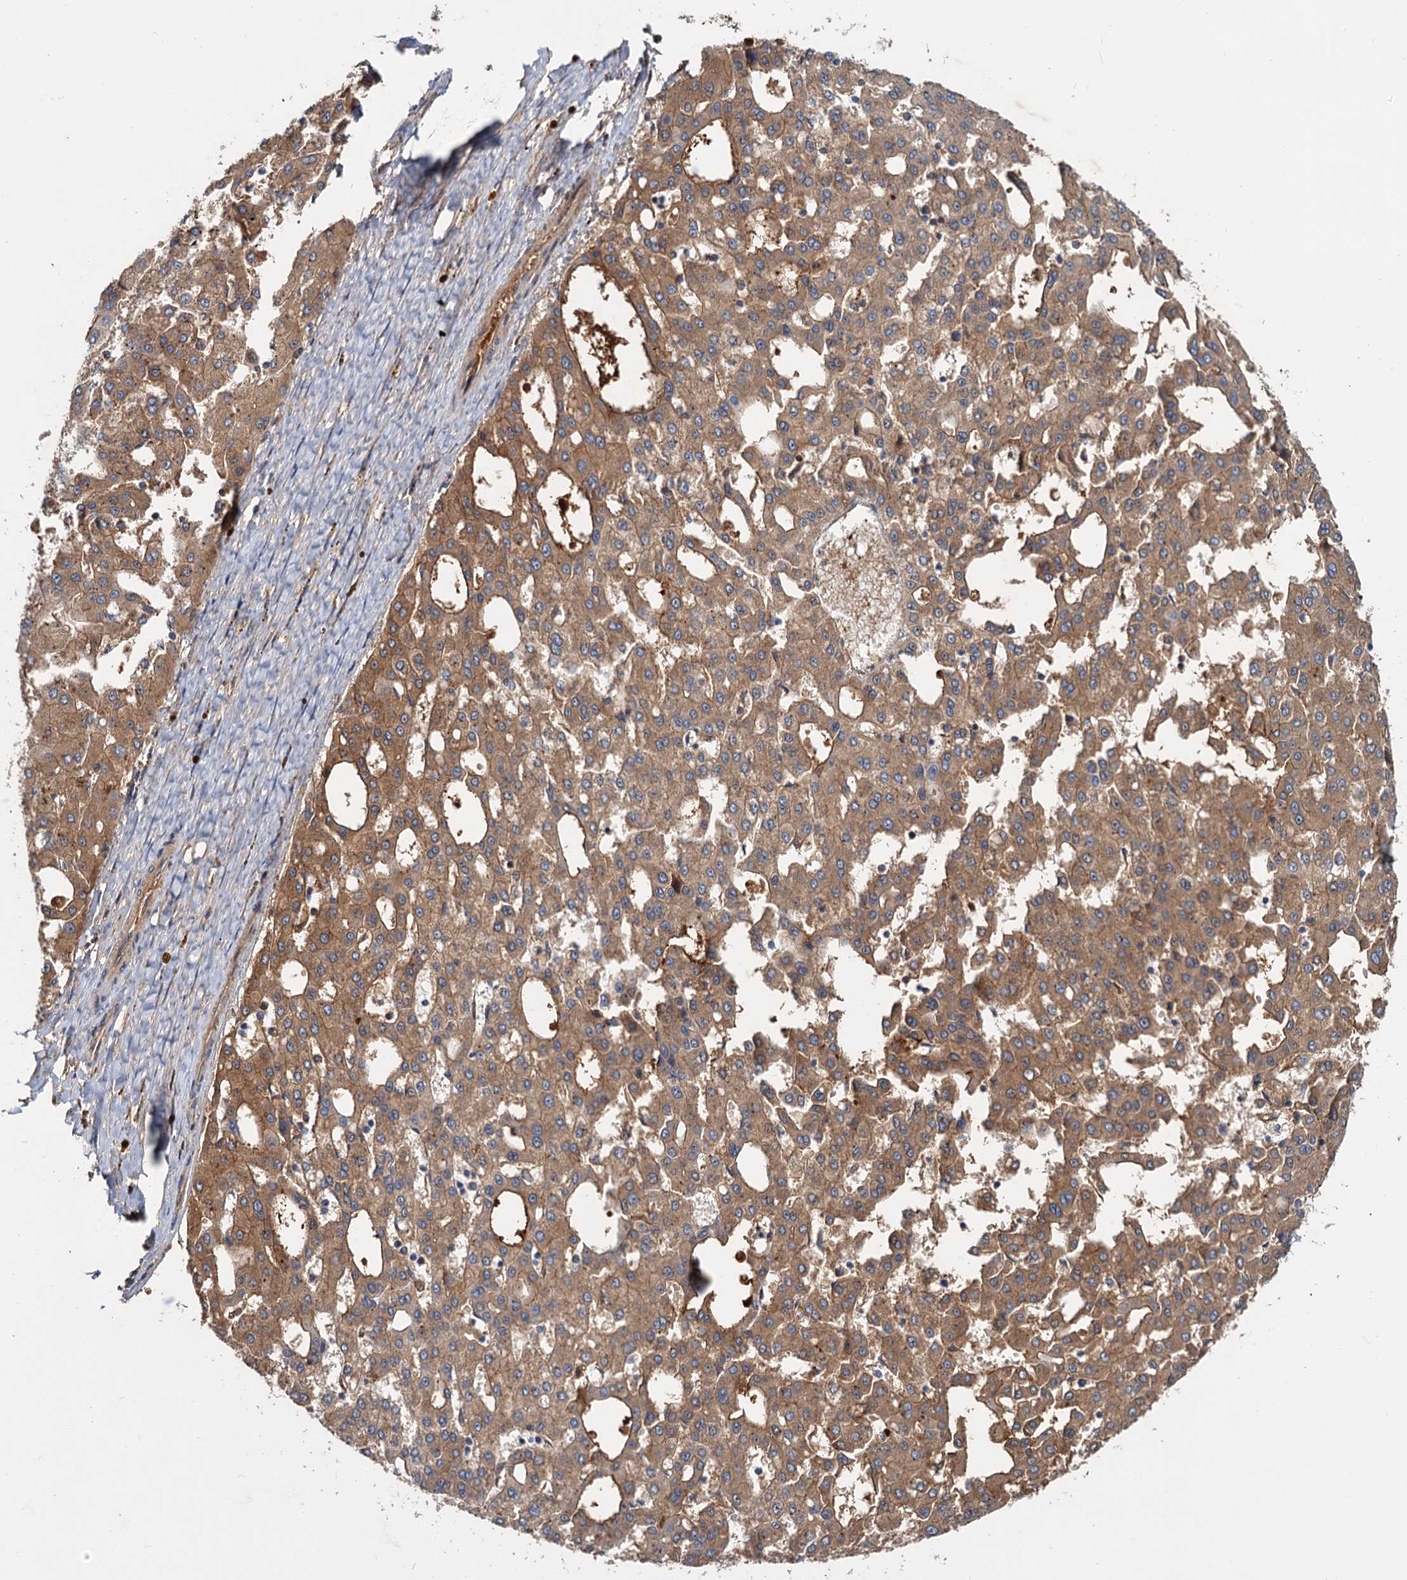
{"staining": {"intensity": "moderate", "quantity": ">75%", "location": "cytoplasmic/membranous"}, "tissue": "liver cancer", "cell_type": "Tumor cells", "image_type": "cancer", "snomed": [{"axis": "morphology", "description": "Carcinoma, Hepatocellular, NOS"}, {"axis": "topography", "description": "Liver"}], "caption": "Immunohistochemistry (IHC) of liver cancer (hepatocellular carcinoma) demonstrates medium levels of moderate cytoplasmic/membranous expression in about >75% of tumor cells.", "gene": "CHRD", "patient": {"sex": "male", "age": 47}}